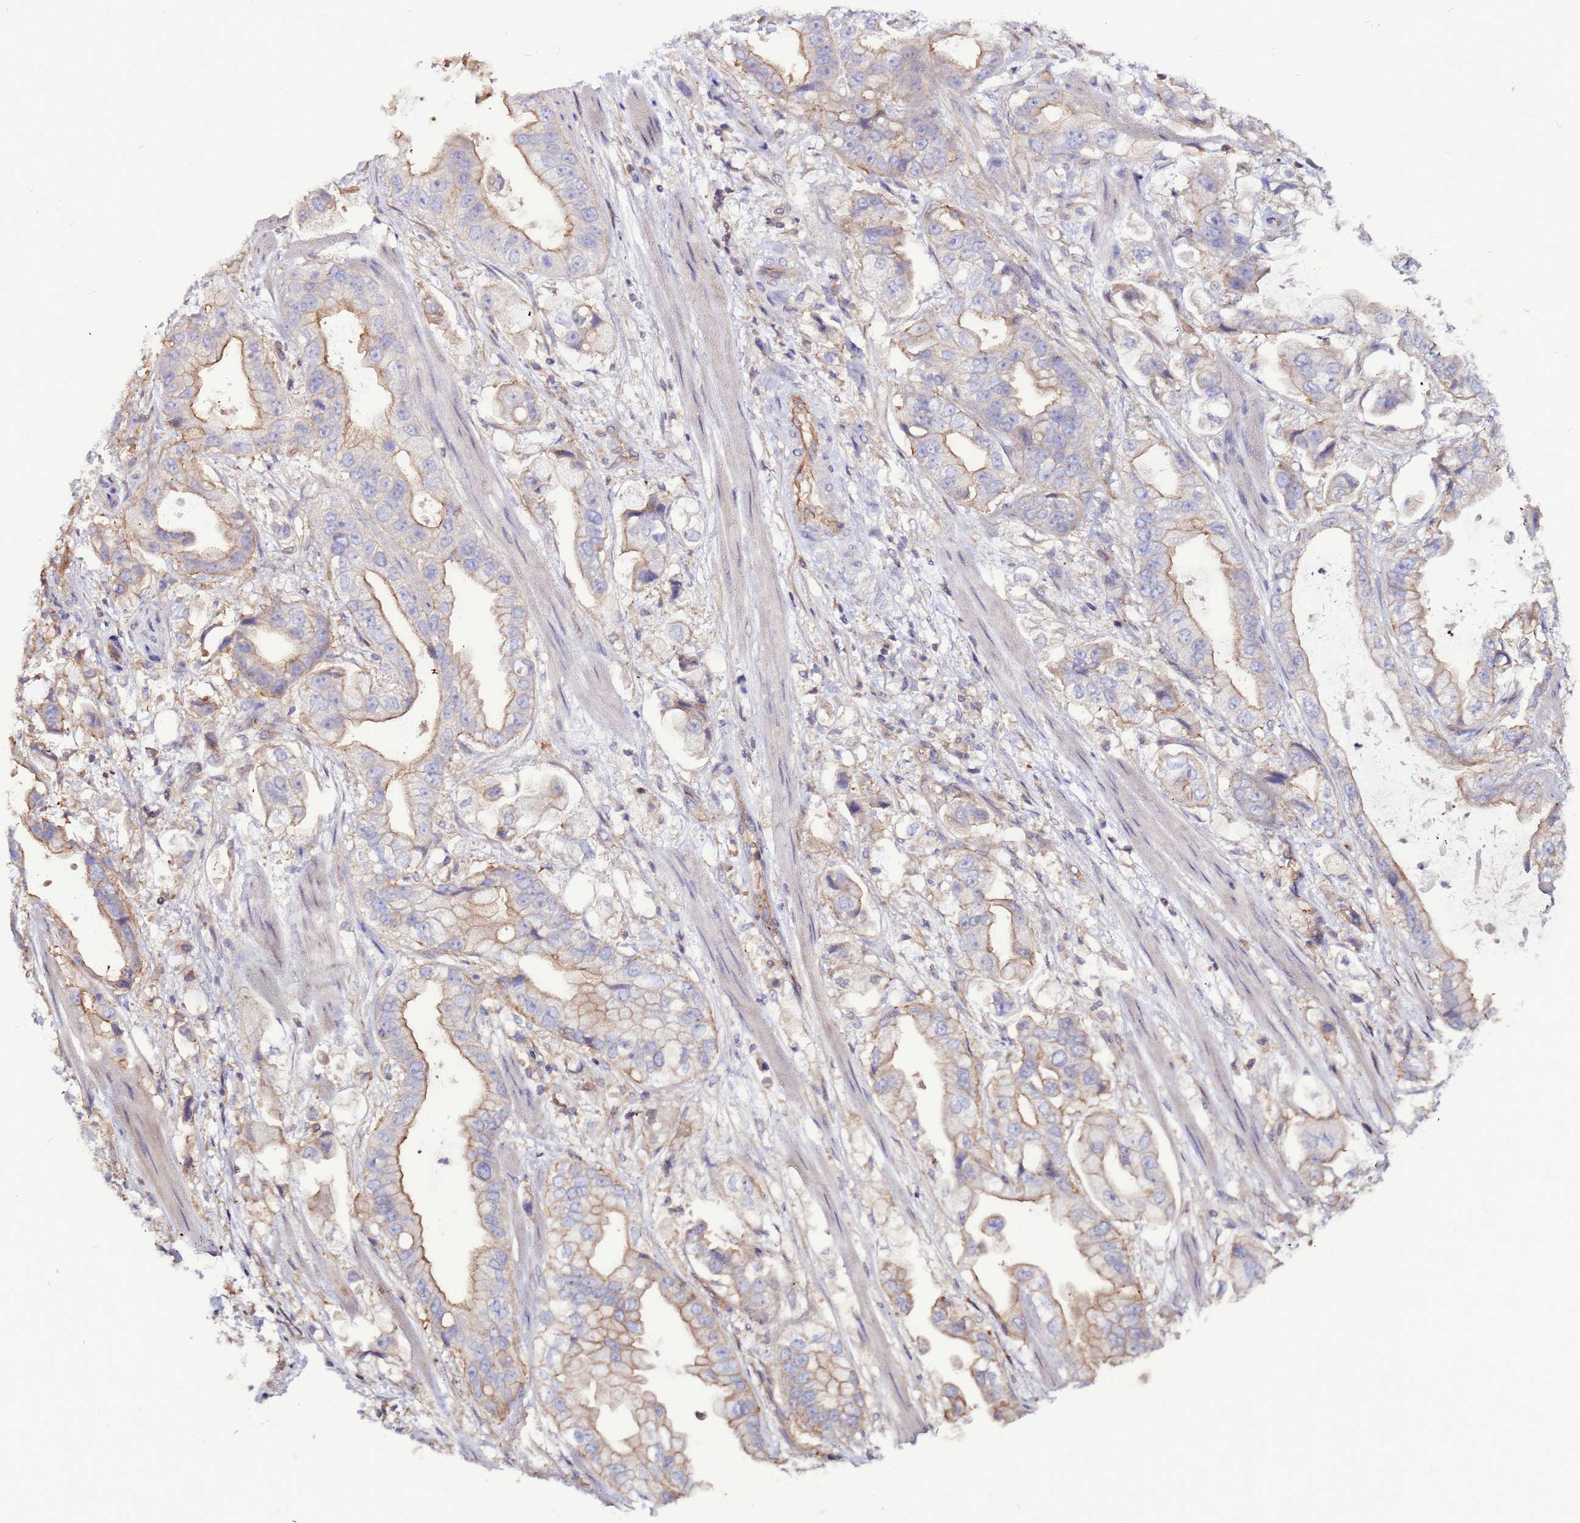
{"staining": {"intensity": "moderate", "quantity": "25%-75%", "location": "cytoplasmic/membranous"}, "tissue": "stomach cancer", "cell_type": "Tumor cells", "image_type": "cancer", "snomed": [{"axis": "morphology", "description": "Adenocarcinoma, NOS"}, {"axis": "topography", "description": "Stomach"}], "caption": "Immunohistochemistry (IHC) of stomach cancer displays medium levels of moderate cytoplasmic/membranous expression in approximately 25%-75% of tumor cells. (IHC, brightfield microscopy, high magnification).", "gene": "NRN1L", "patient": {"sex": "male", "age": 62}}